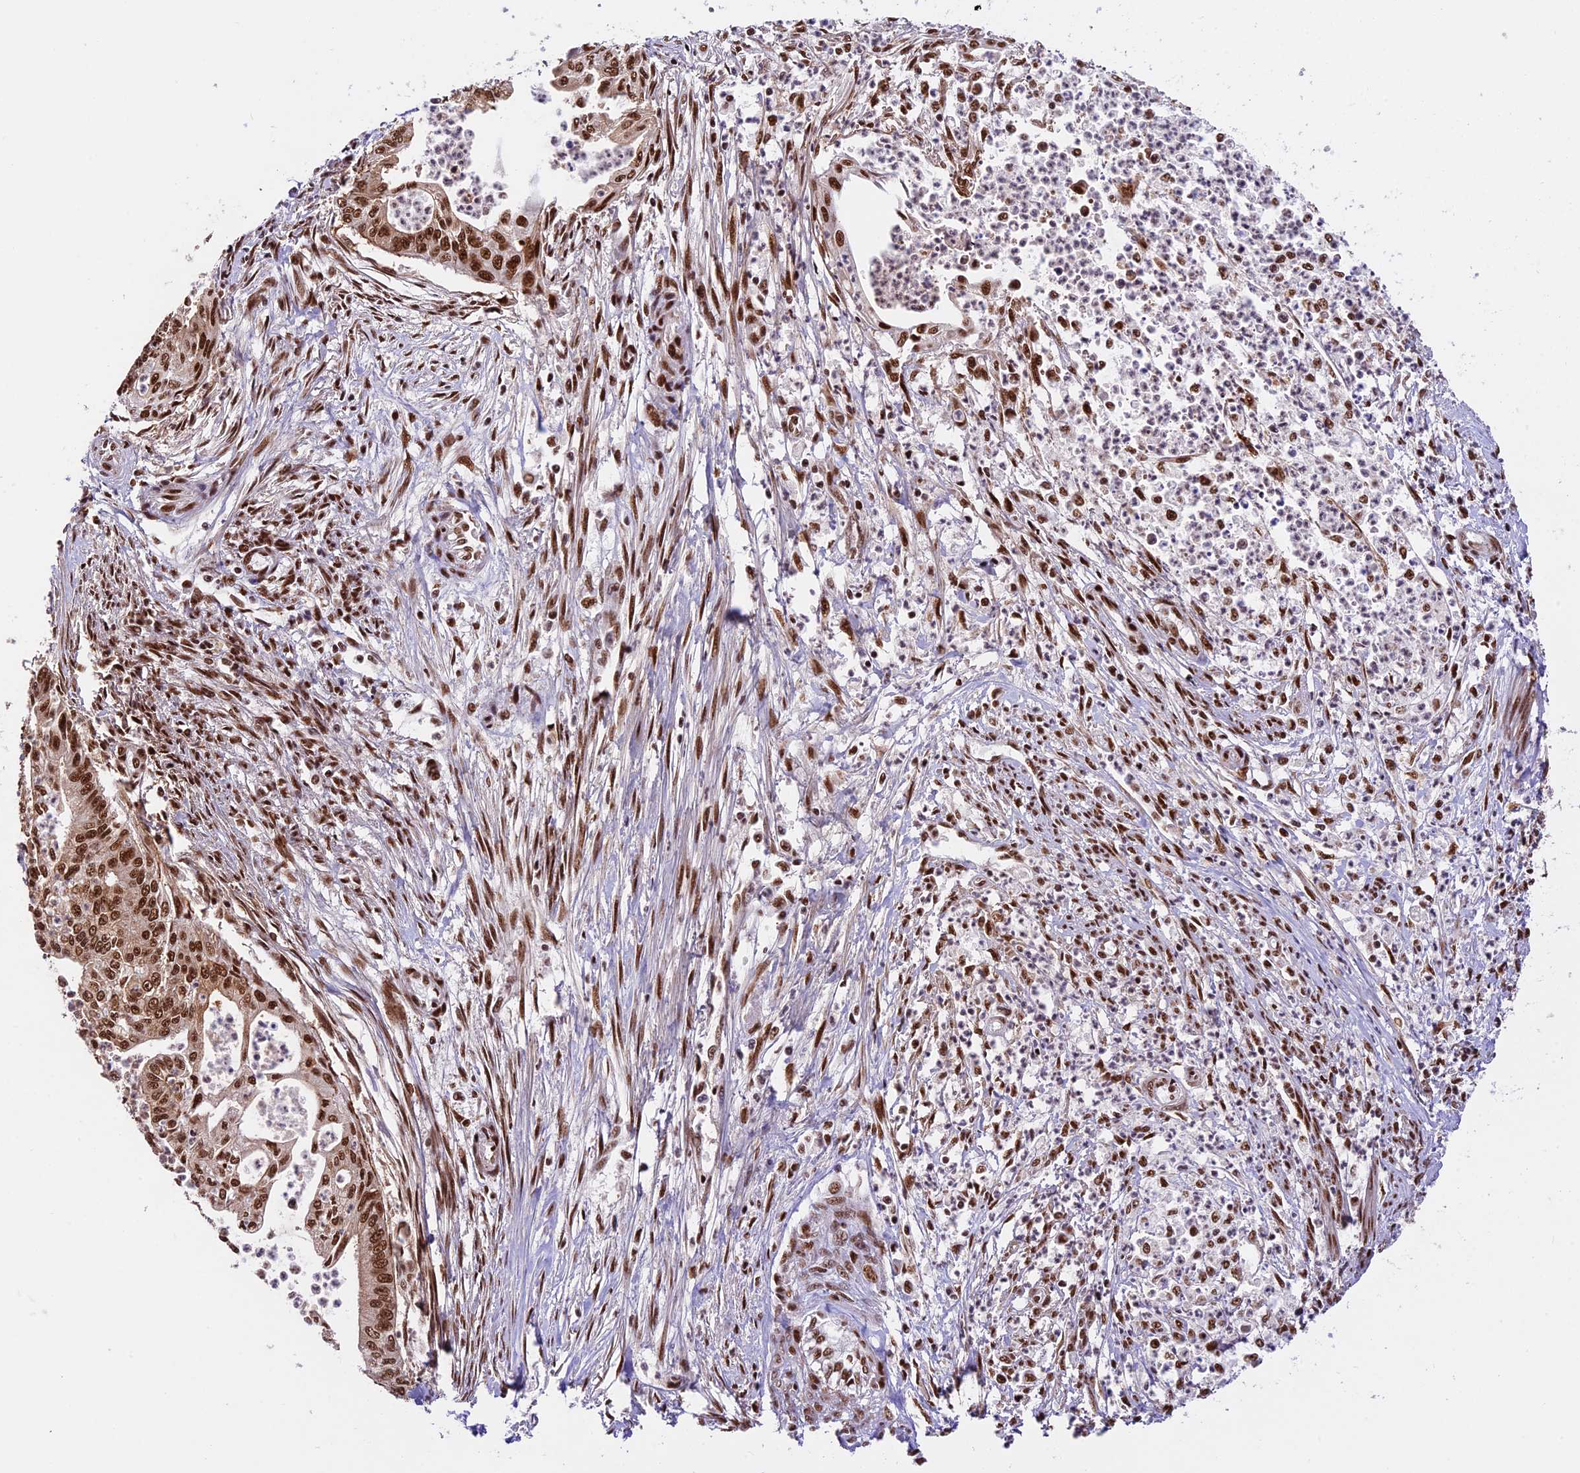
{"staining": {"intensity": "strong", "quantity": ">75%", "location": "nuclear"}, "tissue": "endometrial cancer", "cell_type": "Tumor cells", "image_type": "cancer", "snomed": [{"axis": "morphology", "description": "Adenocarcinoma, NOS"}, {"axis": "topography", "description": "Endometrium"}], "caption": "IHC of human adenocarcinoma (endometrial) demonstrates high levels of strong nuclear positivity in approximately >75% of tumor cells.", "gene": "RAMAC", "patient": {"sex": "female", "age": 73}}